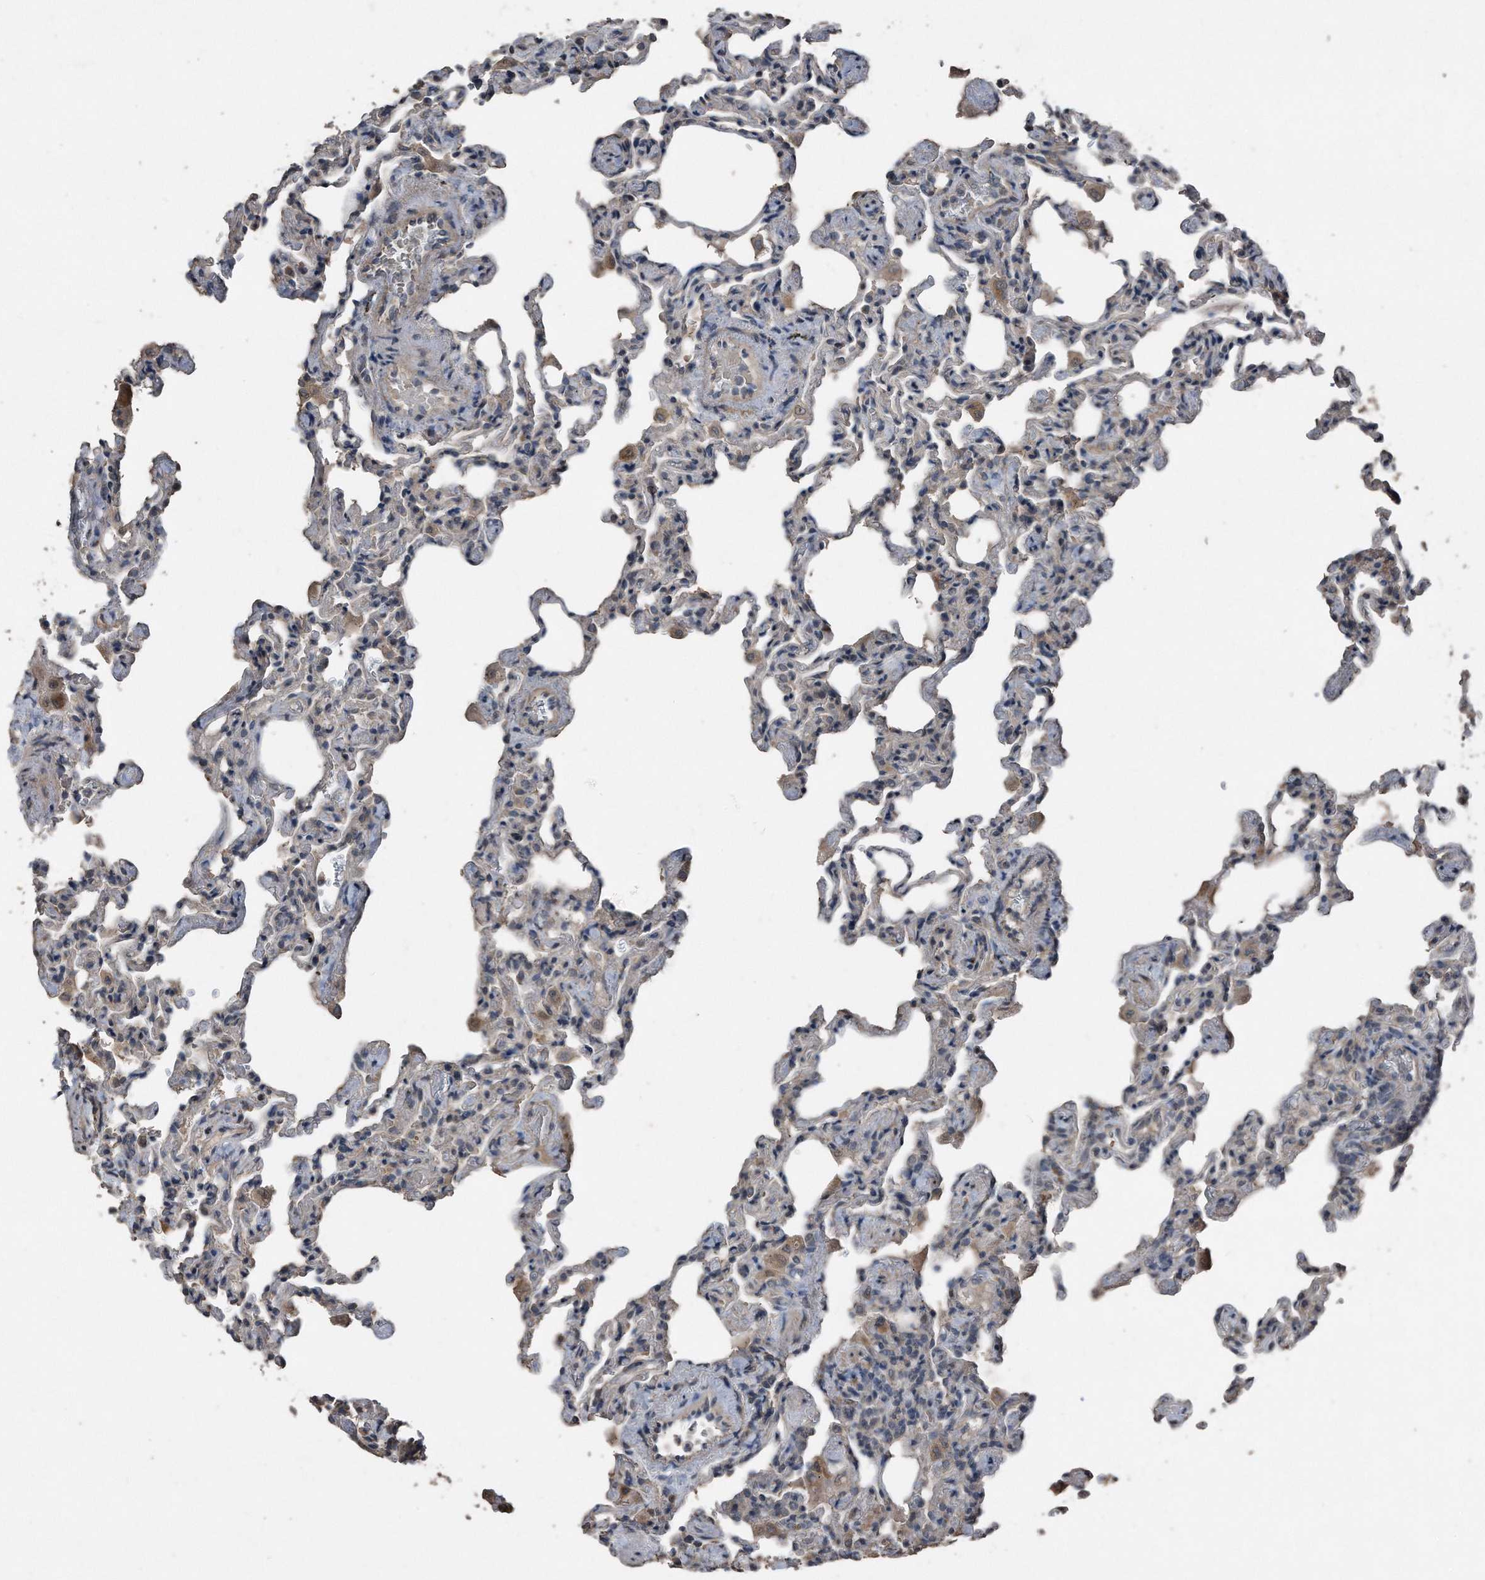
{"staining": {"intensity": "weak", "quantity": "<25%", "location": "cytoplasmic/membranous"}, "tissue": "lung", "cell_type": "Alveolar cells", "image_type": "normal", "snomed": [{"axis": "morphology", "description": "Normal tissue, NOS"}, {"axis": "topography", "description": "Lung"}], "caption": "High power microscopy photomicrograph of an IHC photomicrograph of normal lung, revealing no significant expression in alveolar cells.", "gene": "ANKRD10", "patient": {"sex": "male", "age": 20}}